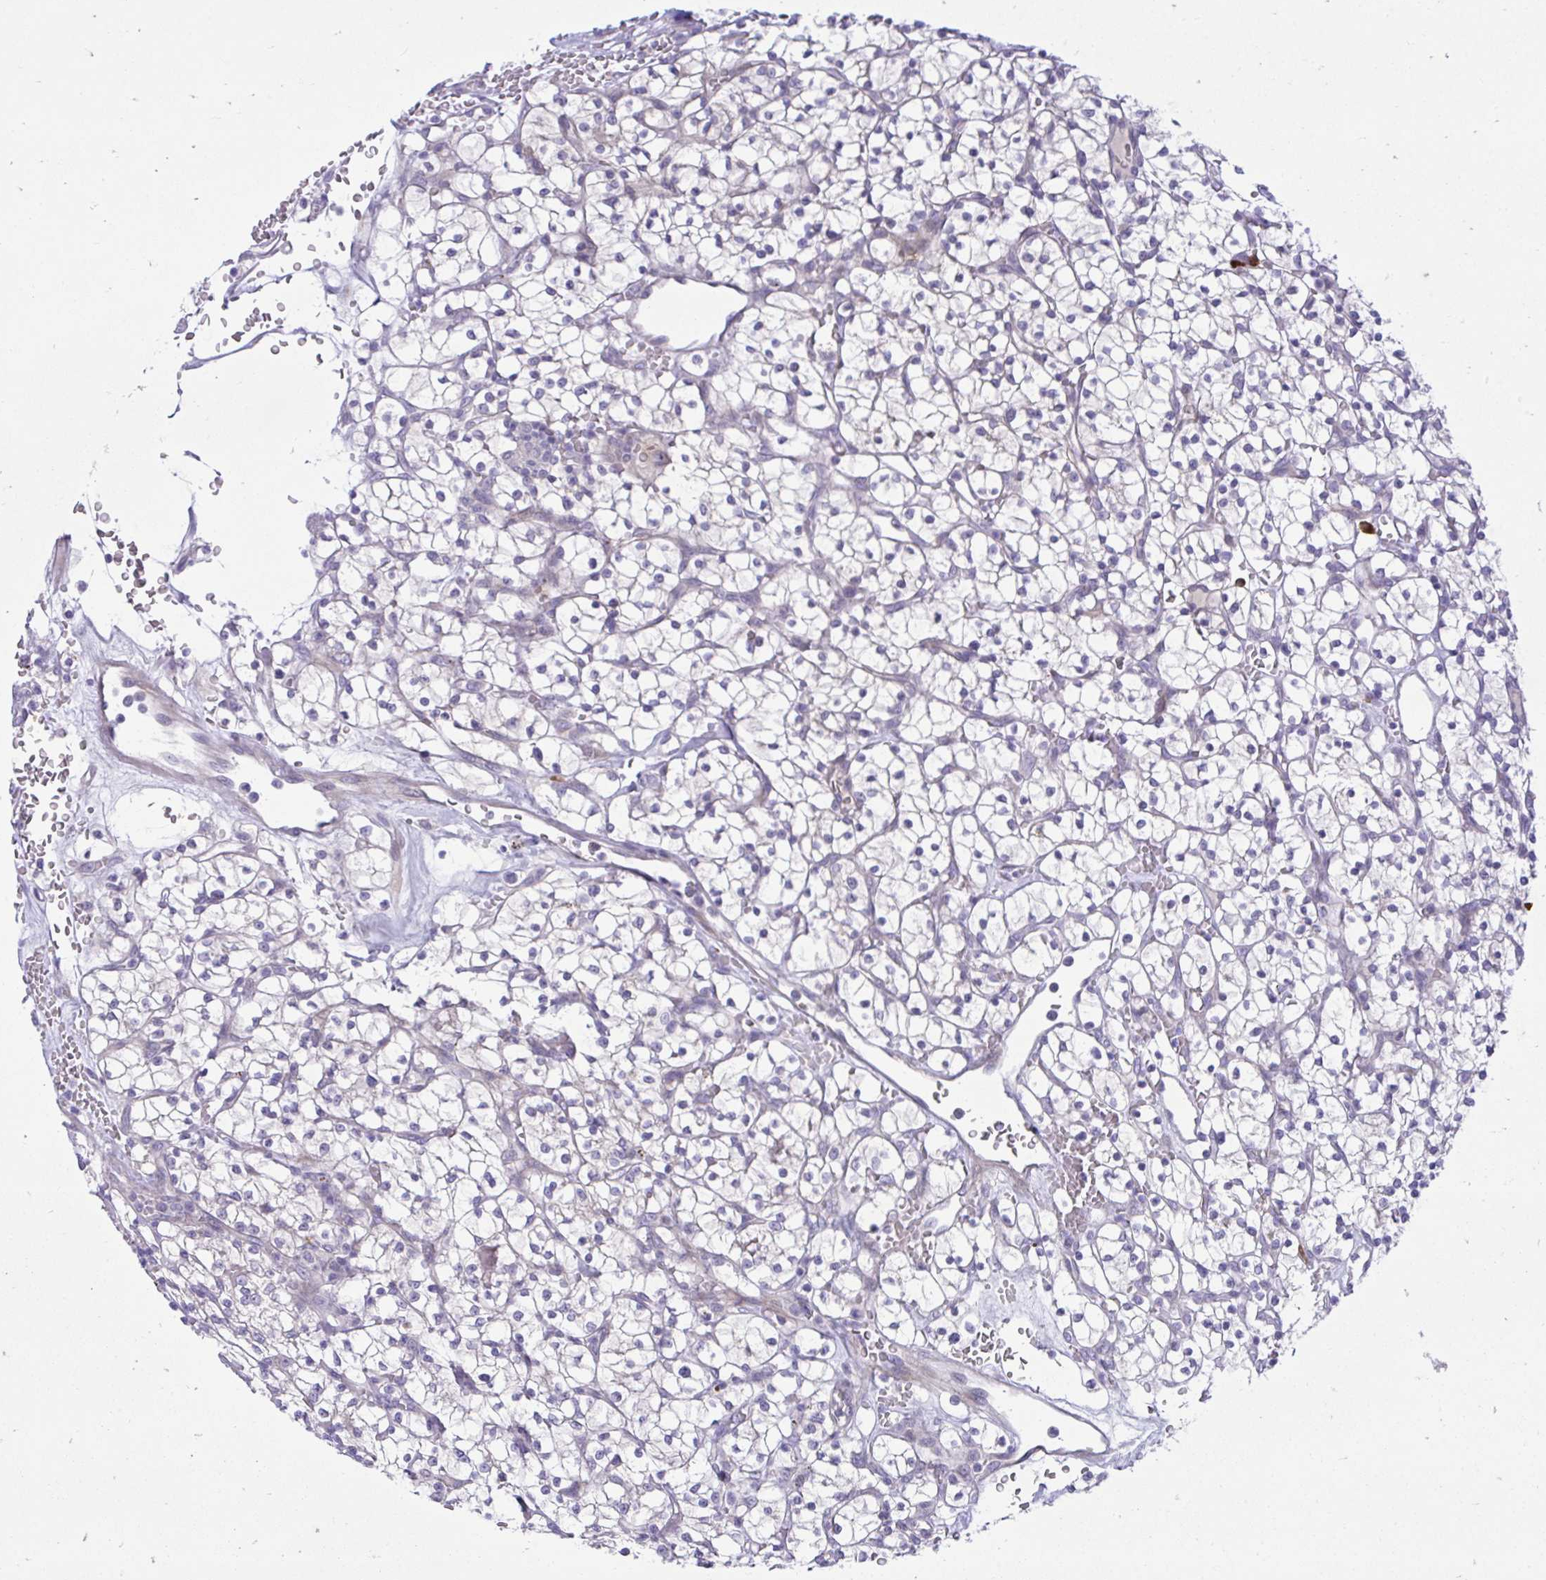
{"staining": {"intensity": "negative", "quantity": "none", "location": "none"}, "tissue": "renal cancer", "cell_type": "Tumor cells", "image_type": "cancer", "snomed": [{"axis": "morphology", "description": "Adenocarcinoma, NOS"}, {"axis": "topography", "description": "Kidney"}], "caption": "Immunohistochemistry of human renal cancer exhibits no expression in tumor cells. Brightfield microscopy of IHC stained with DAB (3,3'-diaminobenzidine) (brown) and hematoxylin (blue), captured at high magnification.", "gene": "MED9", "patient": {"sex": "female", "age": 64}}